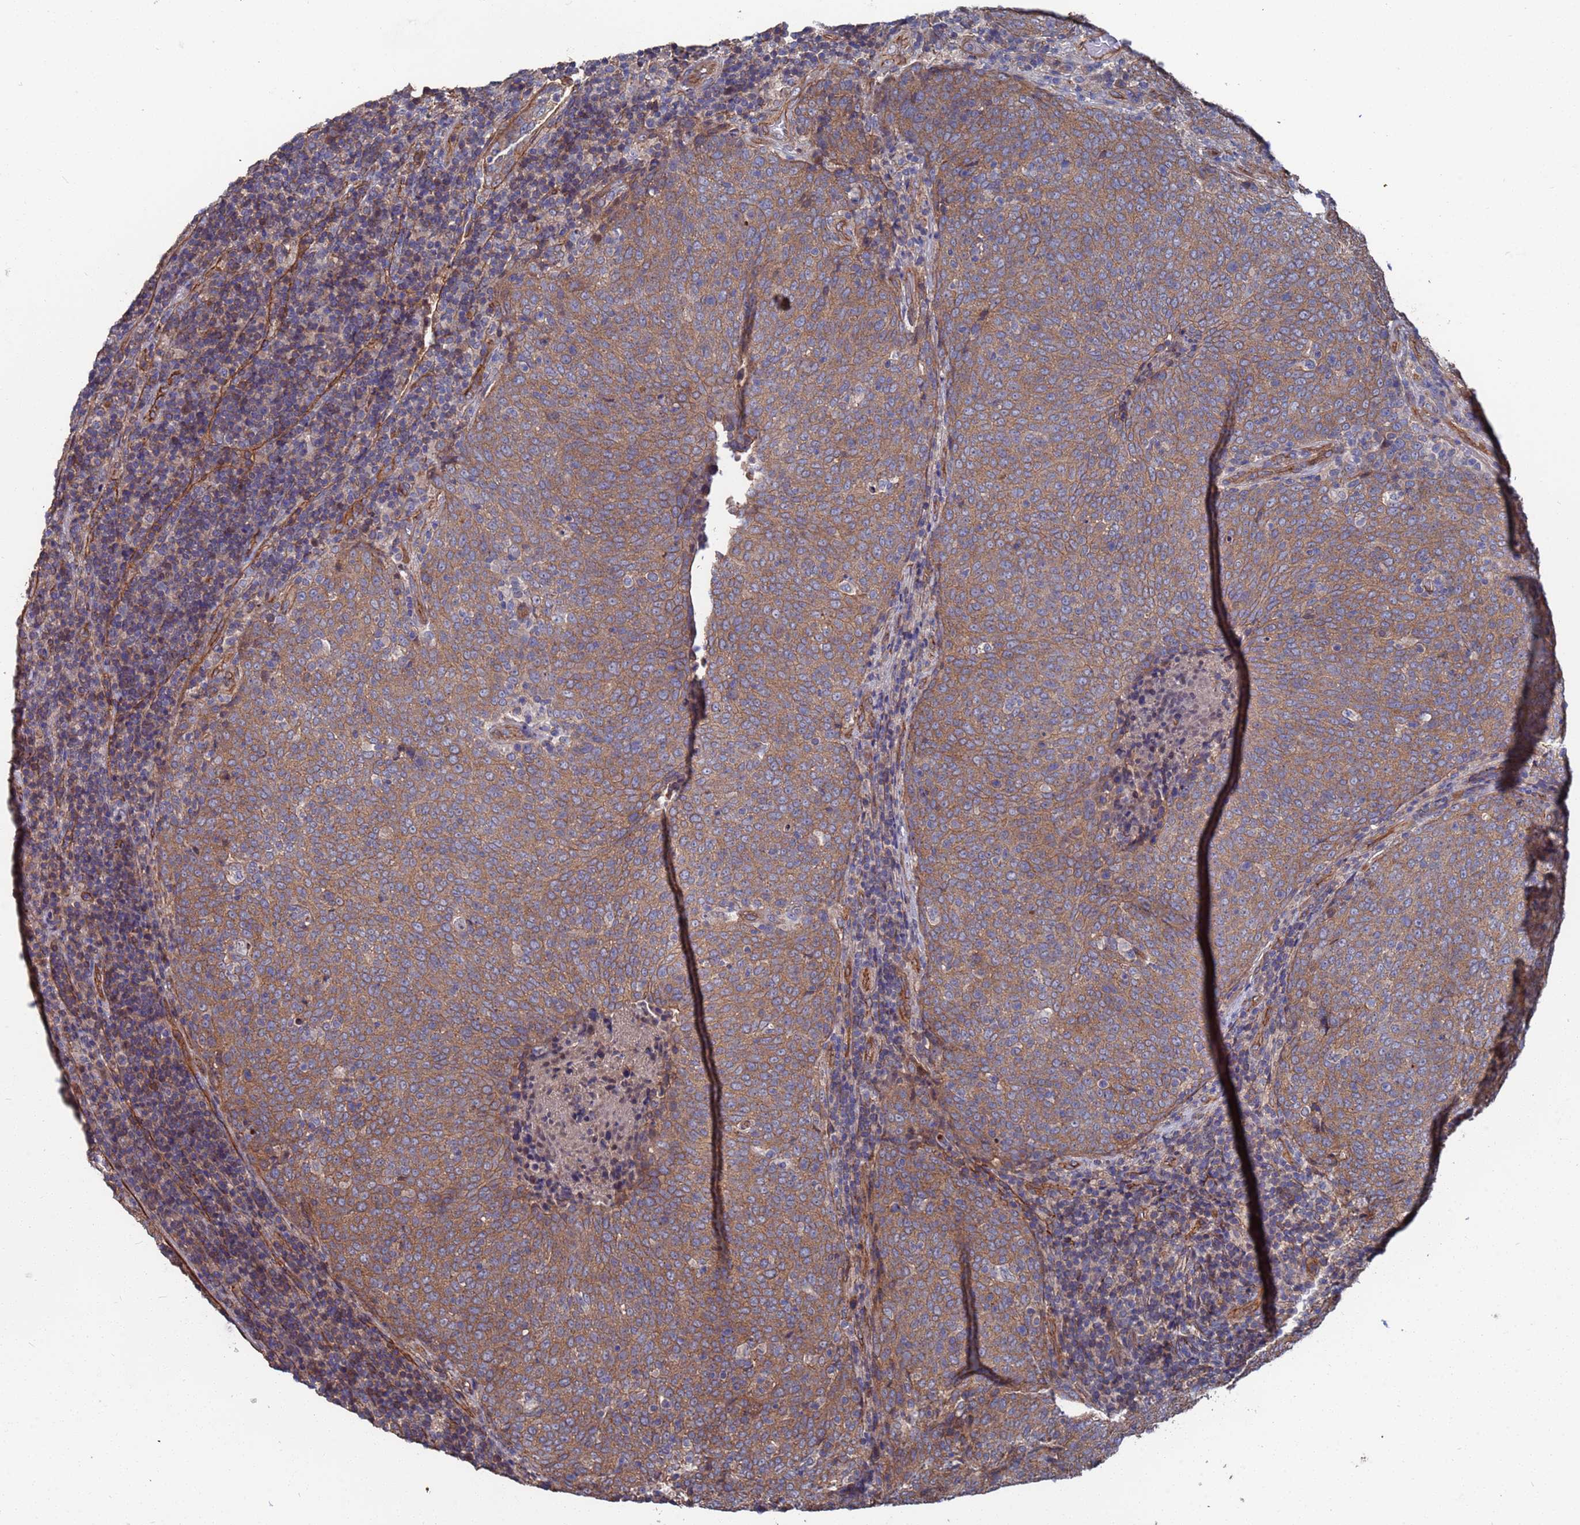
{"staining": {"intensity": "weak", "quantity": ">75%", "location": "cytoplasmic/membranous"}, "tissue": "head and neck cancer", "cell_type": "Tumor cells", "image_type": "cancer", "snomed": [{"axis": "morphology", "description": "Squamous cell carcinoma, NOS"}, {"axis": "morphology", "description": "Squamous cell carcinoma, metastatic, NOS"}, {"axis": "topography", "description": "Lymph node"}, {"axis": "topography", "description": "Head-Neck"}], "caption": "Tumor cells display weak cytoplasmic/membranous staining in about >75% of cells in head and neck cancer.", "gene": "NDUFAF6", "patient": {"sex": "male", "age": 62}}